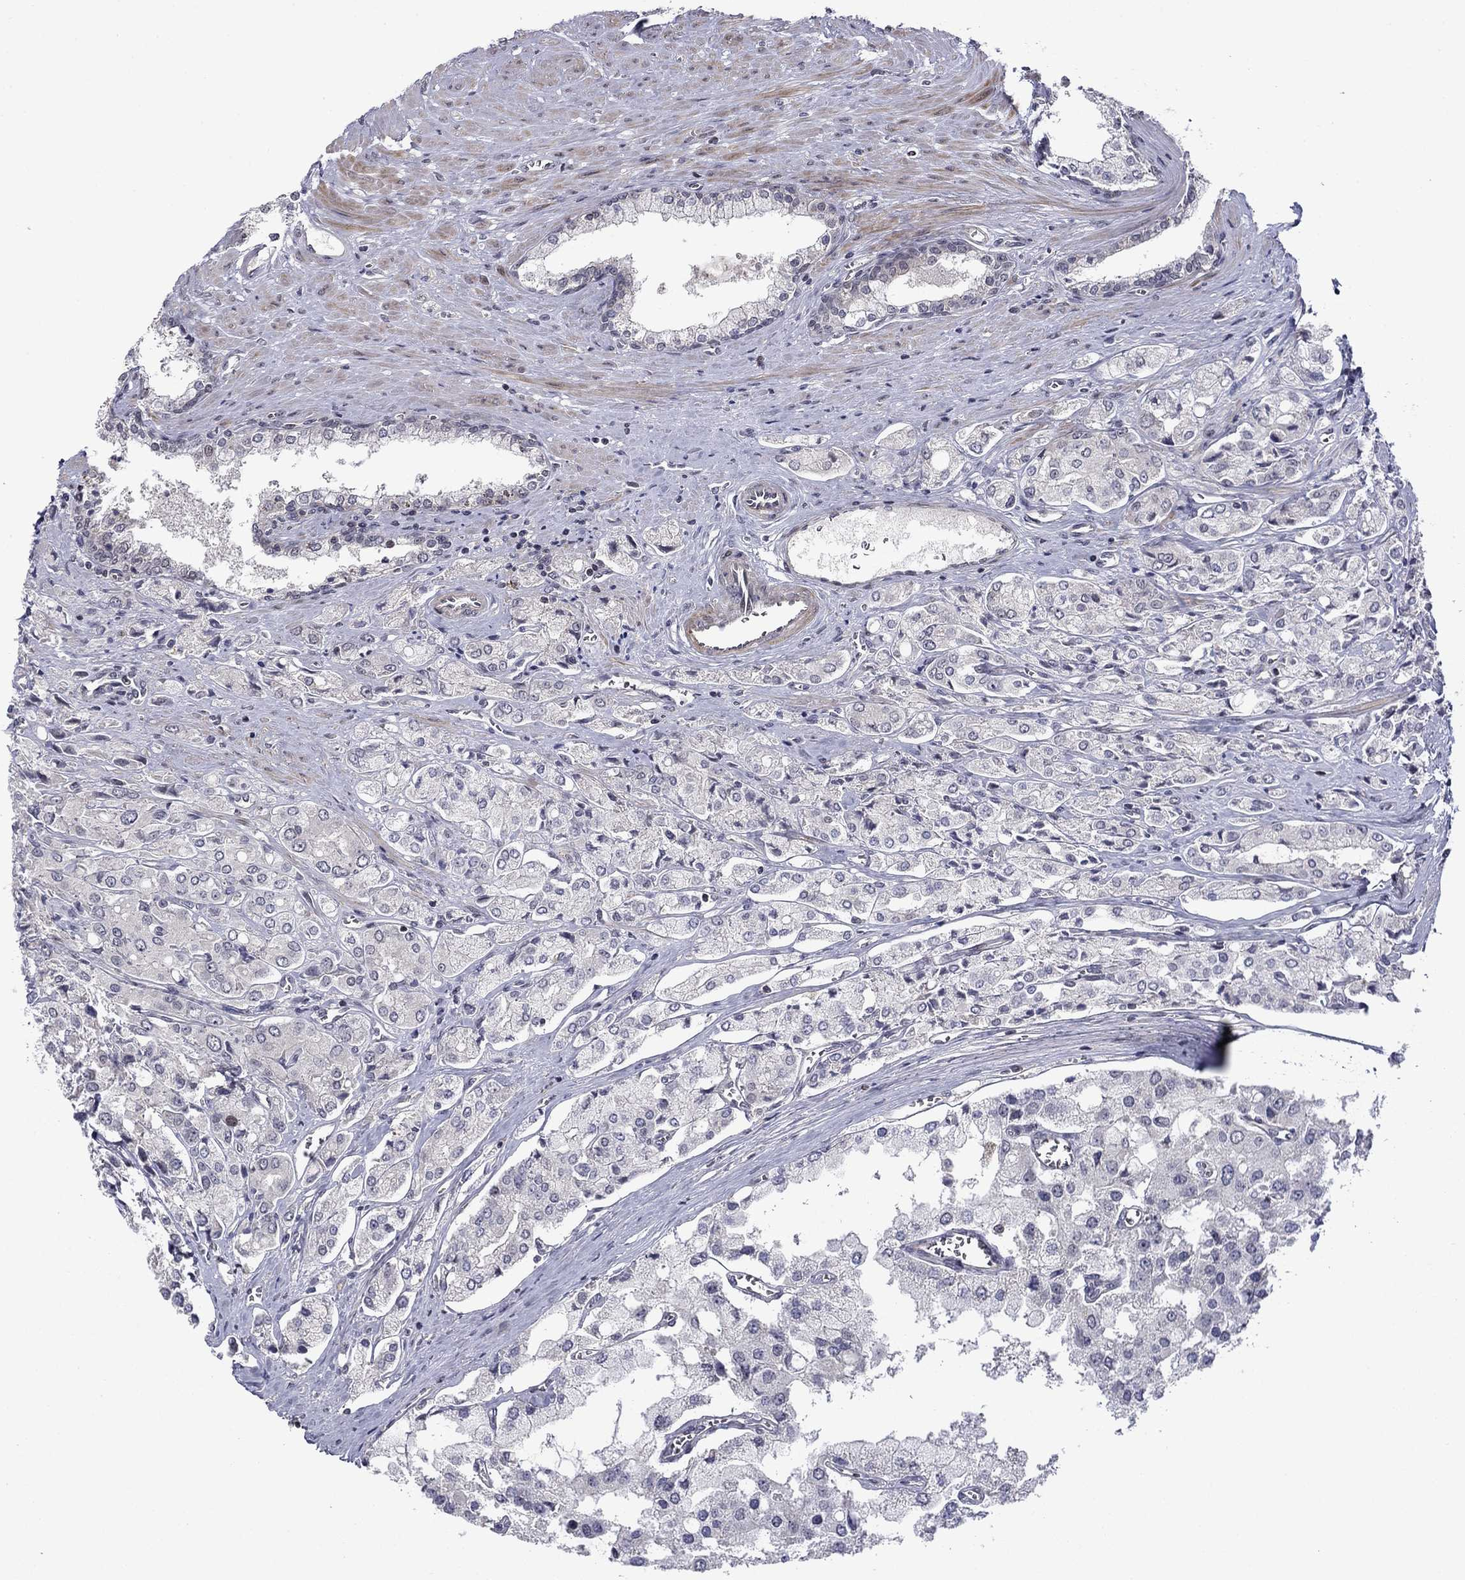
{"staining": {"intensity": "negative", "quantity": "none", "location": "none"}, "tissue": "prostate cancer", "cell_type": "Tumor cells", "image_type": "cancer", "snomed": [{"axis": "morphology", "description": "Adenocarcinoma, NOS"}, {"axis": "topography", "description": "Prostate and seminal vesicle, NOS"}, {"axis": "topography", "description": "Prostate"}], "caption": "This micrograph is of prostate adenocarcinoma stained with immunohistochemistry to label a protein in brown with the nuclei are counter-stained blue. There is no staining in tumor cells. (DAB (3,3'-diaminobenzidine) IHC with hematoxylin counter stain).", "gene": "B3GAT1", "patient": {"sex": "male", "age": 67}}